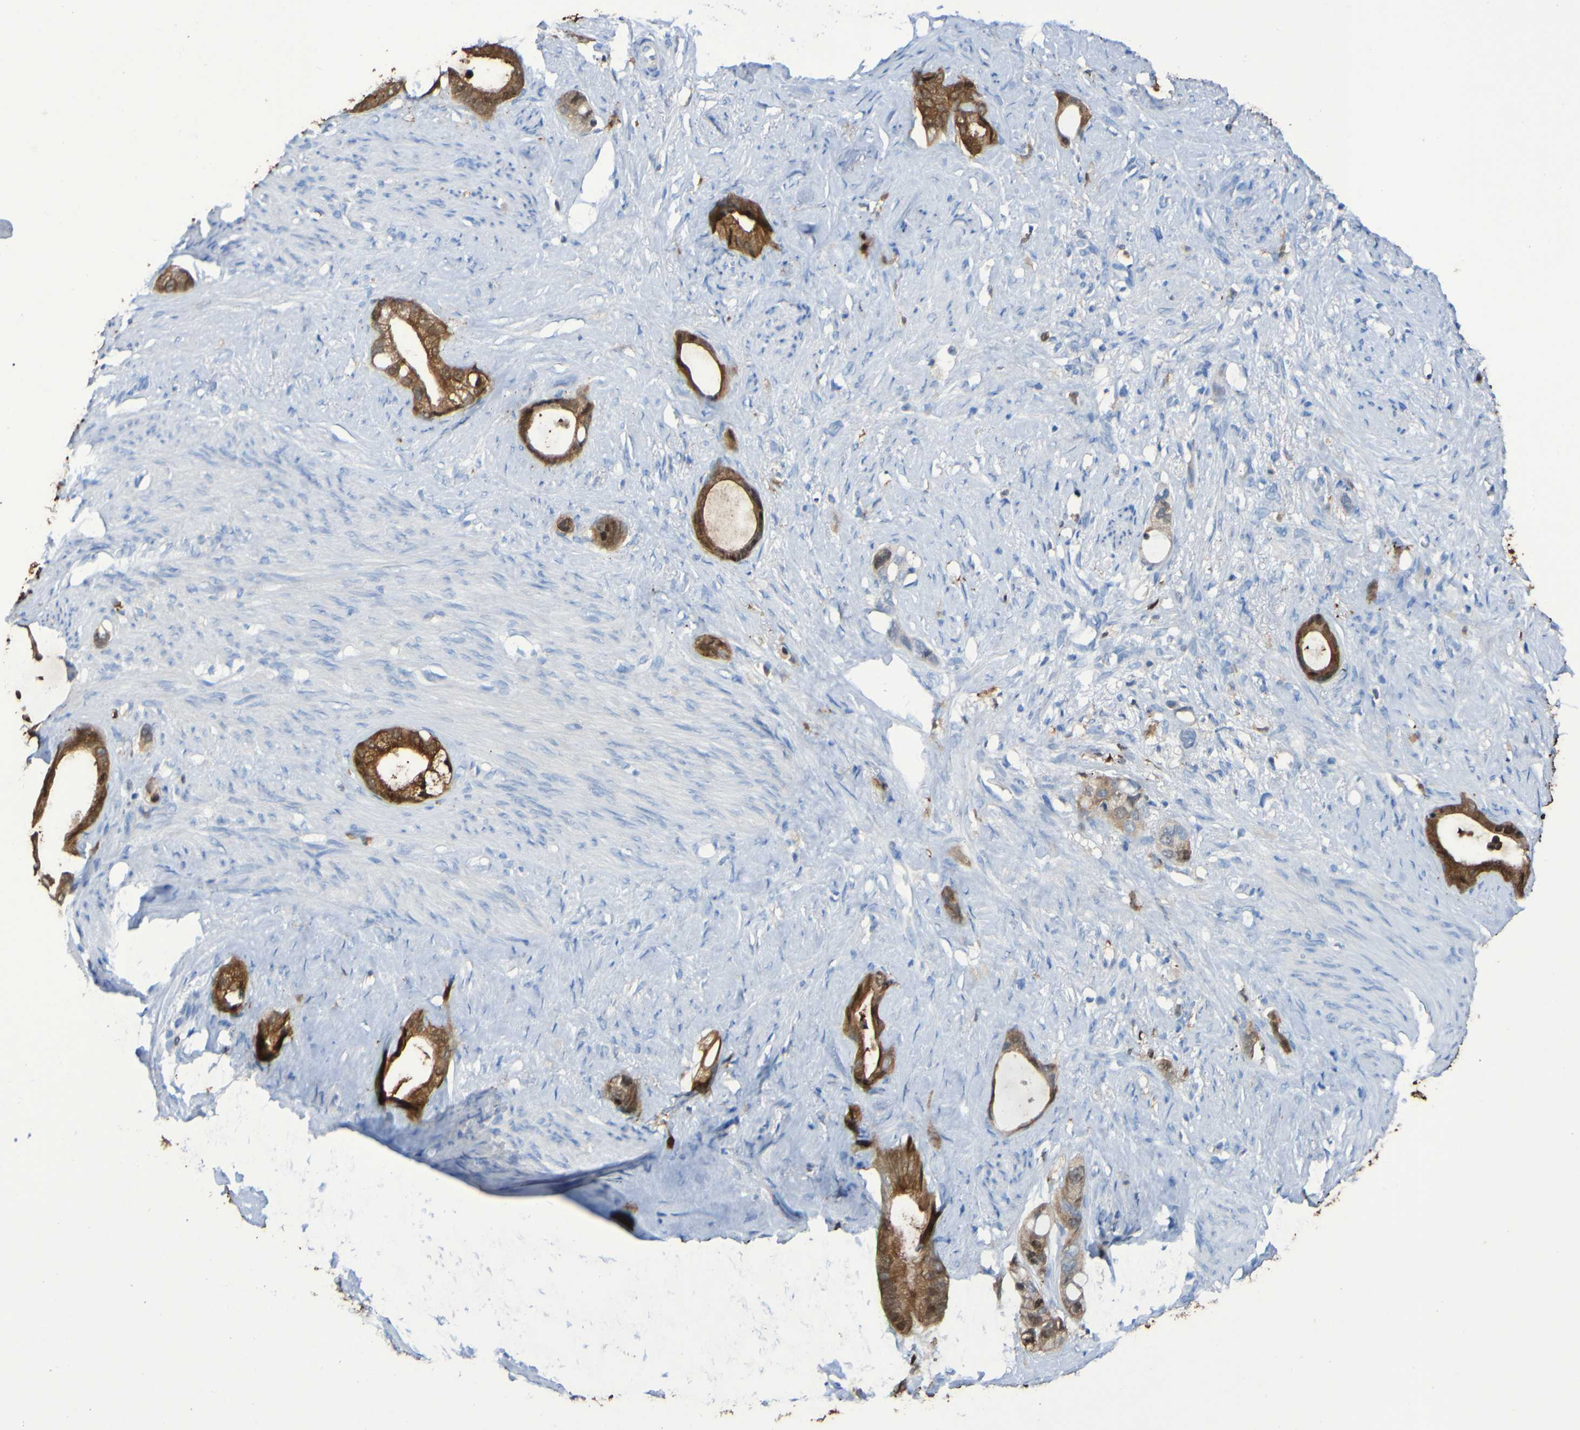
{"staining": {"intensity": "moderate", "quantity": ">75%", "location": "cytoplasmic/membranous"}, "tissue": "stomach cancer", "cell_type": "Tumor cells", "image_type": "cancer", "snomed": [{"axis": "morphology", "description": "Adenocarcinoma, NOS"}, {"axis": "topography", "description": "Stomach"}], "caption": "Protein staining exhibits moderate cytoplasmic/membranous staining in about >75% of tumor cells in stomach cancer. The protein of interest is stained brown, and the nuclei are stained in blue (DAB IHC with brightfield microscopy, high magnification).", "gene": "MPPE1", "patient": {"sex": "female", "age": 75}}